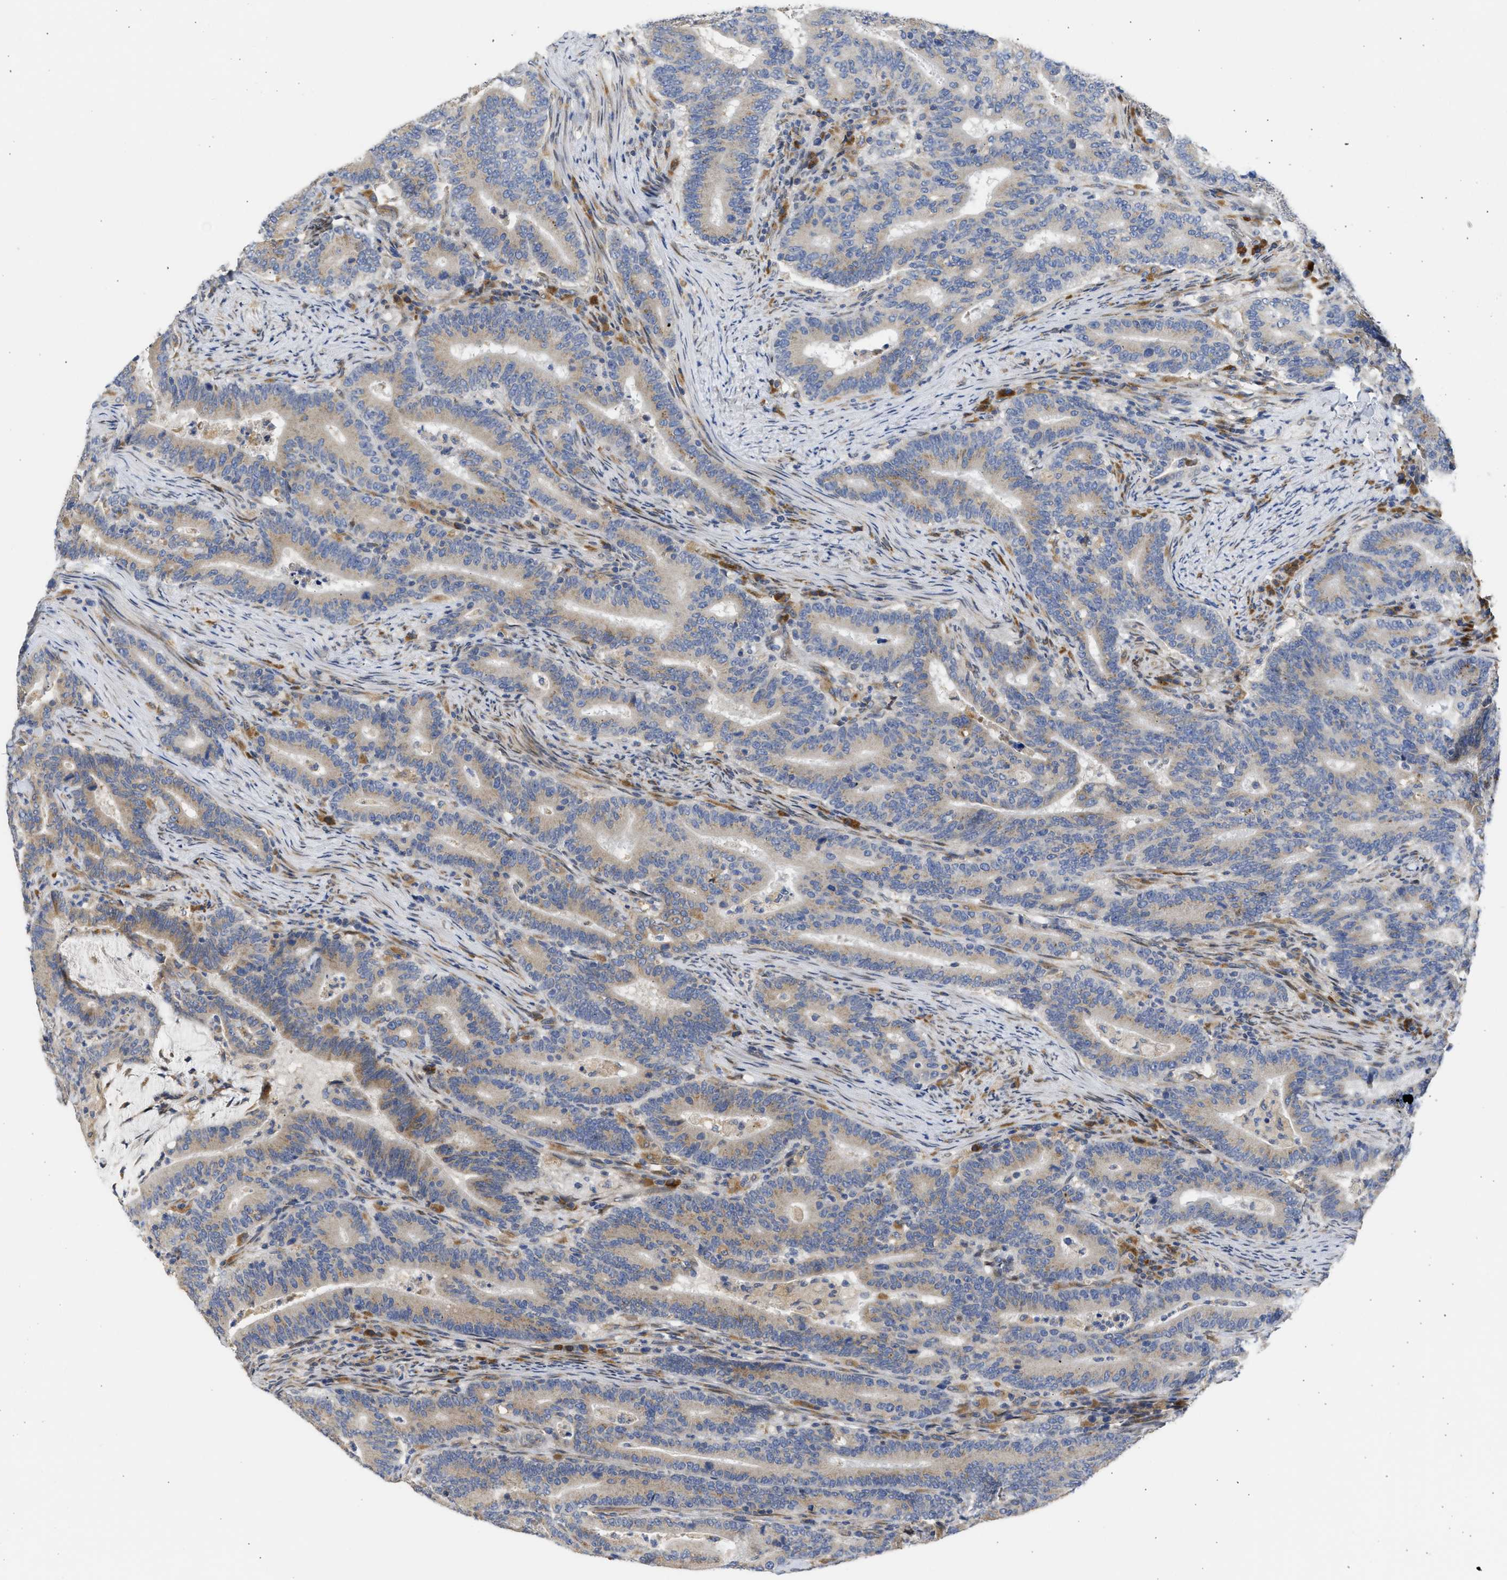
{"staining": {"intensity": "weak", "quantity": ">75%", "location": "cytoplasmic/membranous"}, "tissue": "colorectal cancer", "cell_type": "Tumor cells", "image_type": "cancer", "snomed": [{"axis": "morphology", "description": "Adenocarcinoma, NOS"}, {"axis": "topography", "description": "Colon"}], "caption": "Tumor cells reveal low levels of weak cytoplasmic/membranous staining in approximately >75% of cells in adenocarcinoma (colorectal).", "gene": "TMED1", "patient": {"sex": "female", "age": 66}}